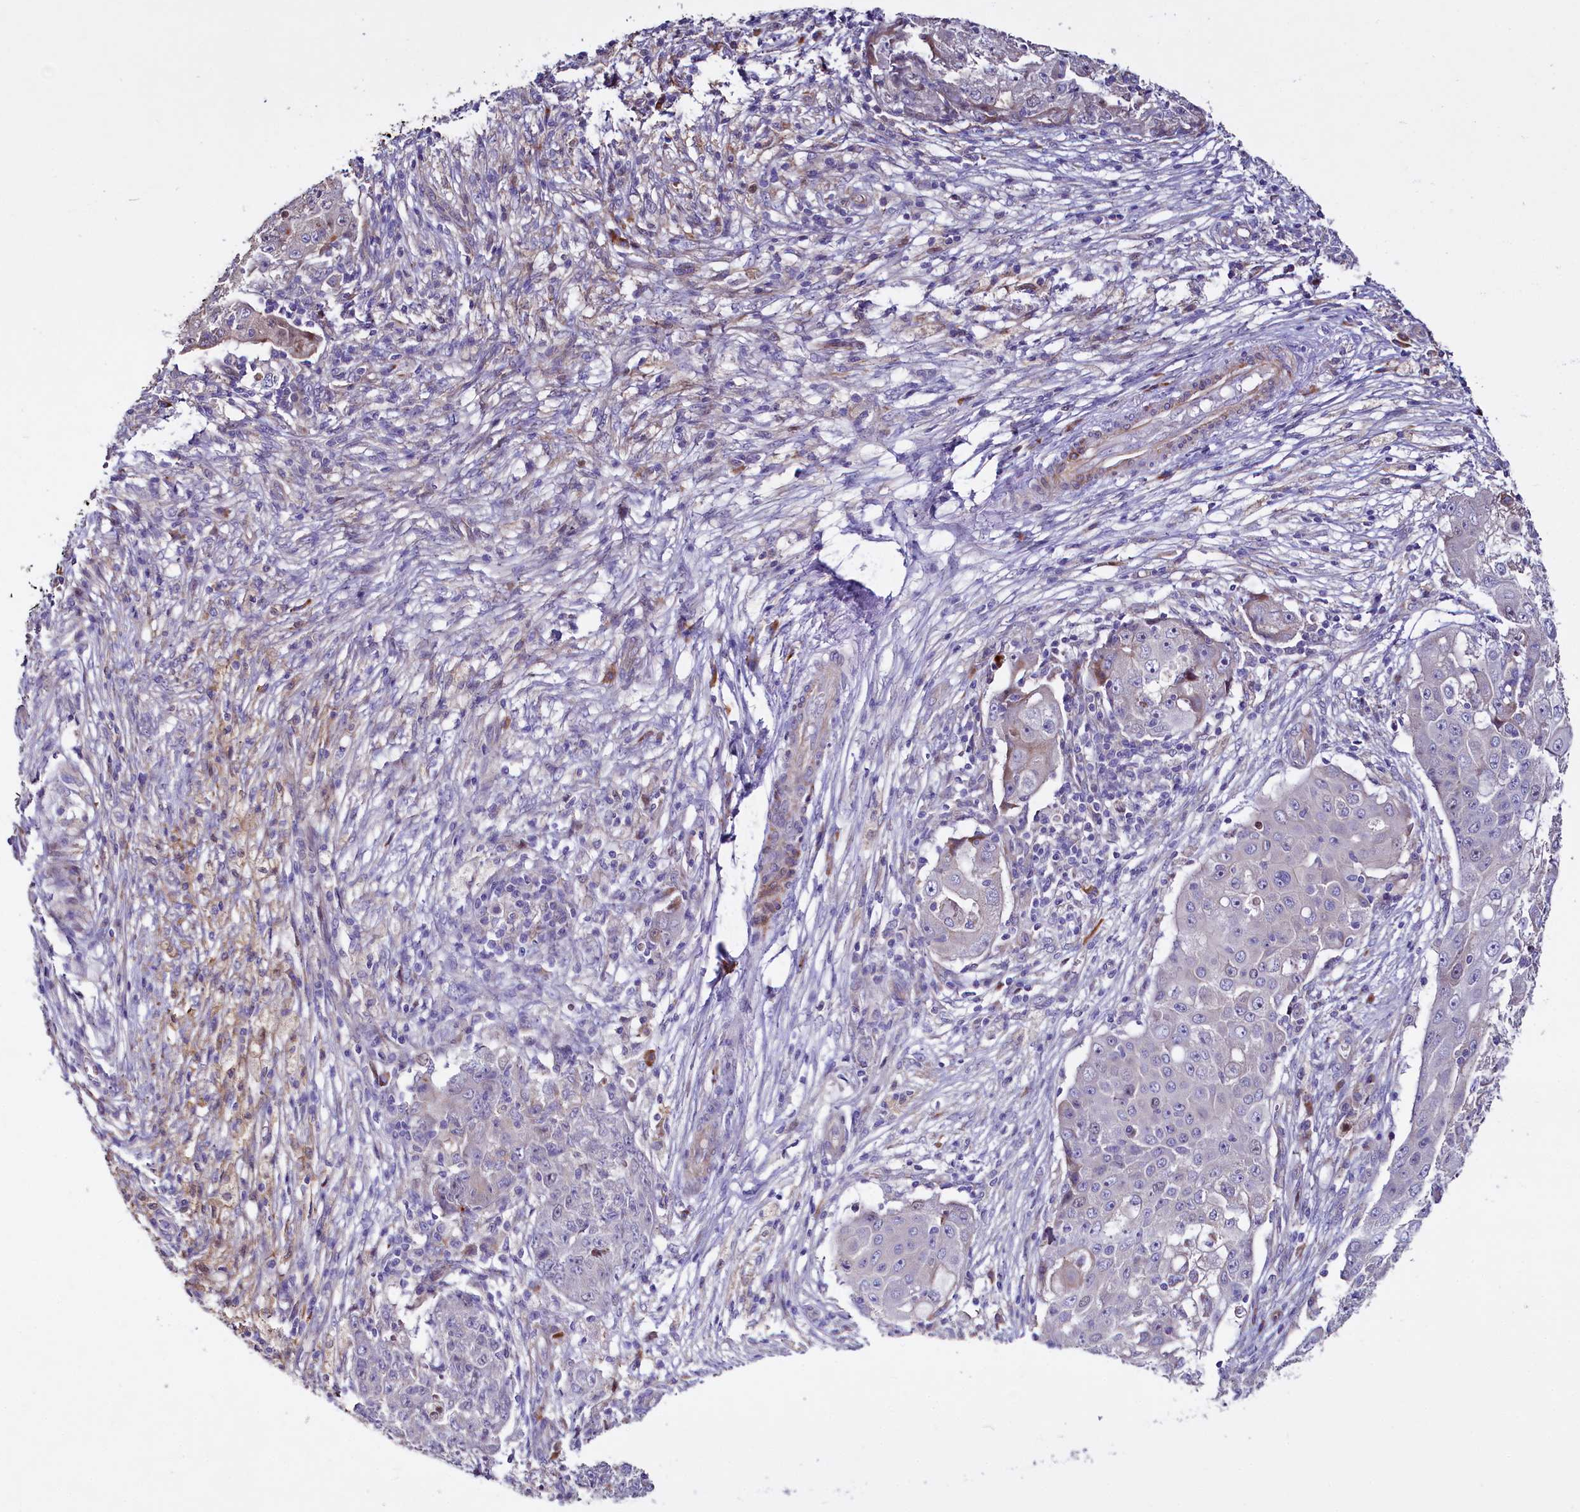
{"staining": {"intensity": "negative", "quantity": "none", "location": "none"}, "tissue": "ovarian cancer", "cell_type": "Tumor cells", "image_type": "cancer", "snomed": [{"axis": "morphology", "description": "Carcinoma, endometroid"}, {"axis": "topography", "description": "Ovary"}], "caption": "The histopathology image reveals no significant expression in tumor cells of ovarian cancer. (Immunohistochemistry, brightfield microscopy, high magnification).", "gene": "WNT8A", "patient": {"sex": "female", "age": 42}}